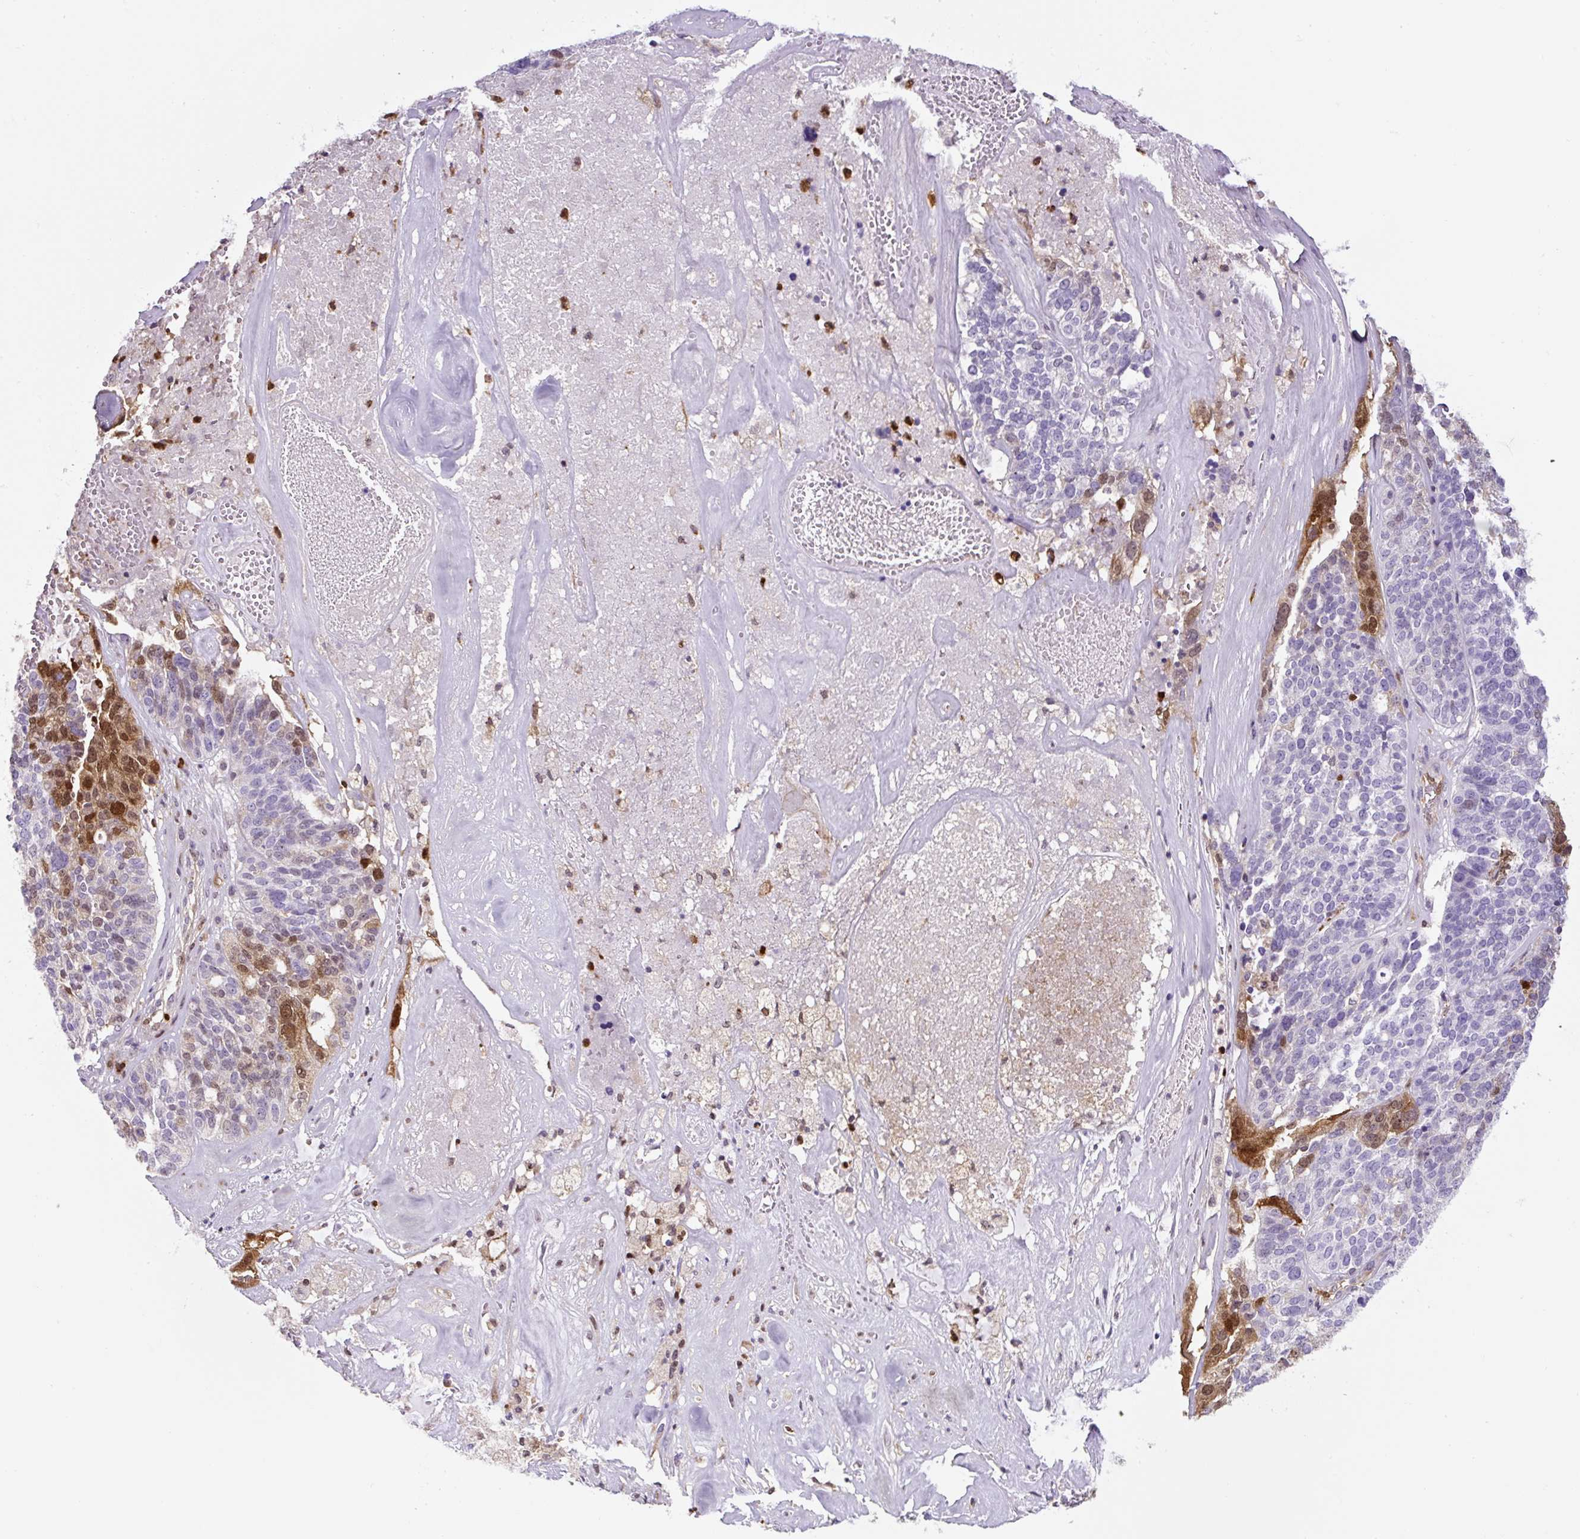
{"staining": {"intensity": "strong", "quantity": "25%-75%", "location": "cytoplasmic/membranous,nuclear"}, "tissue": "ovarian cancer", "cell_type": "Tumor cells", "image_type": "cancer", "snomed": [{"axis": "morphology", "description": "Cystadenocarcinoma, serous, NOS"}, {"axis": "topography", "description": "Ovary"}], "caption": "This photomicrograph reveals IHC staining of human ovarian cancer (serous cystadenocarcinoma), with high strong cytoplasmic/membranous and nuclear positivity in about 25%-75% of tumor cells.", "gene": "ANXA1", "patient": {"sex": "female", "age": 59}}